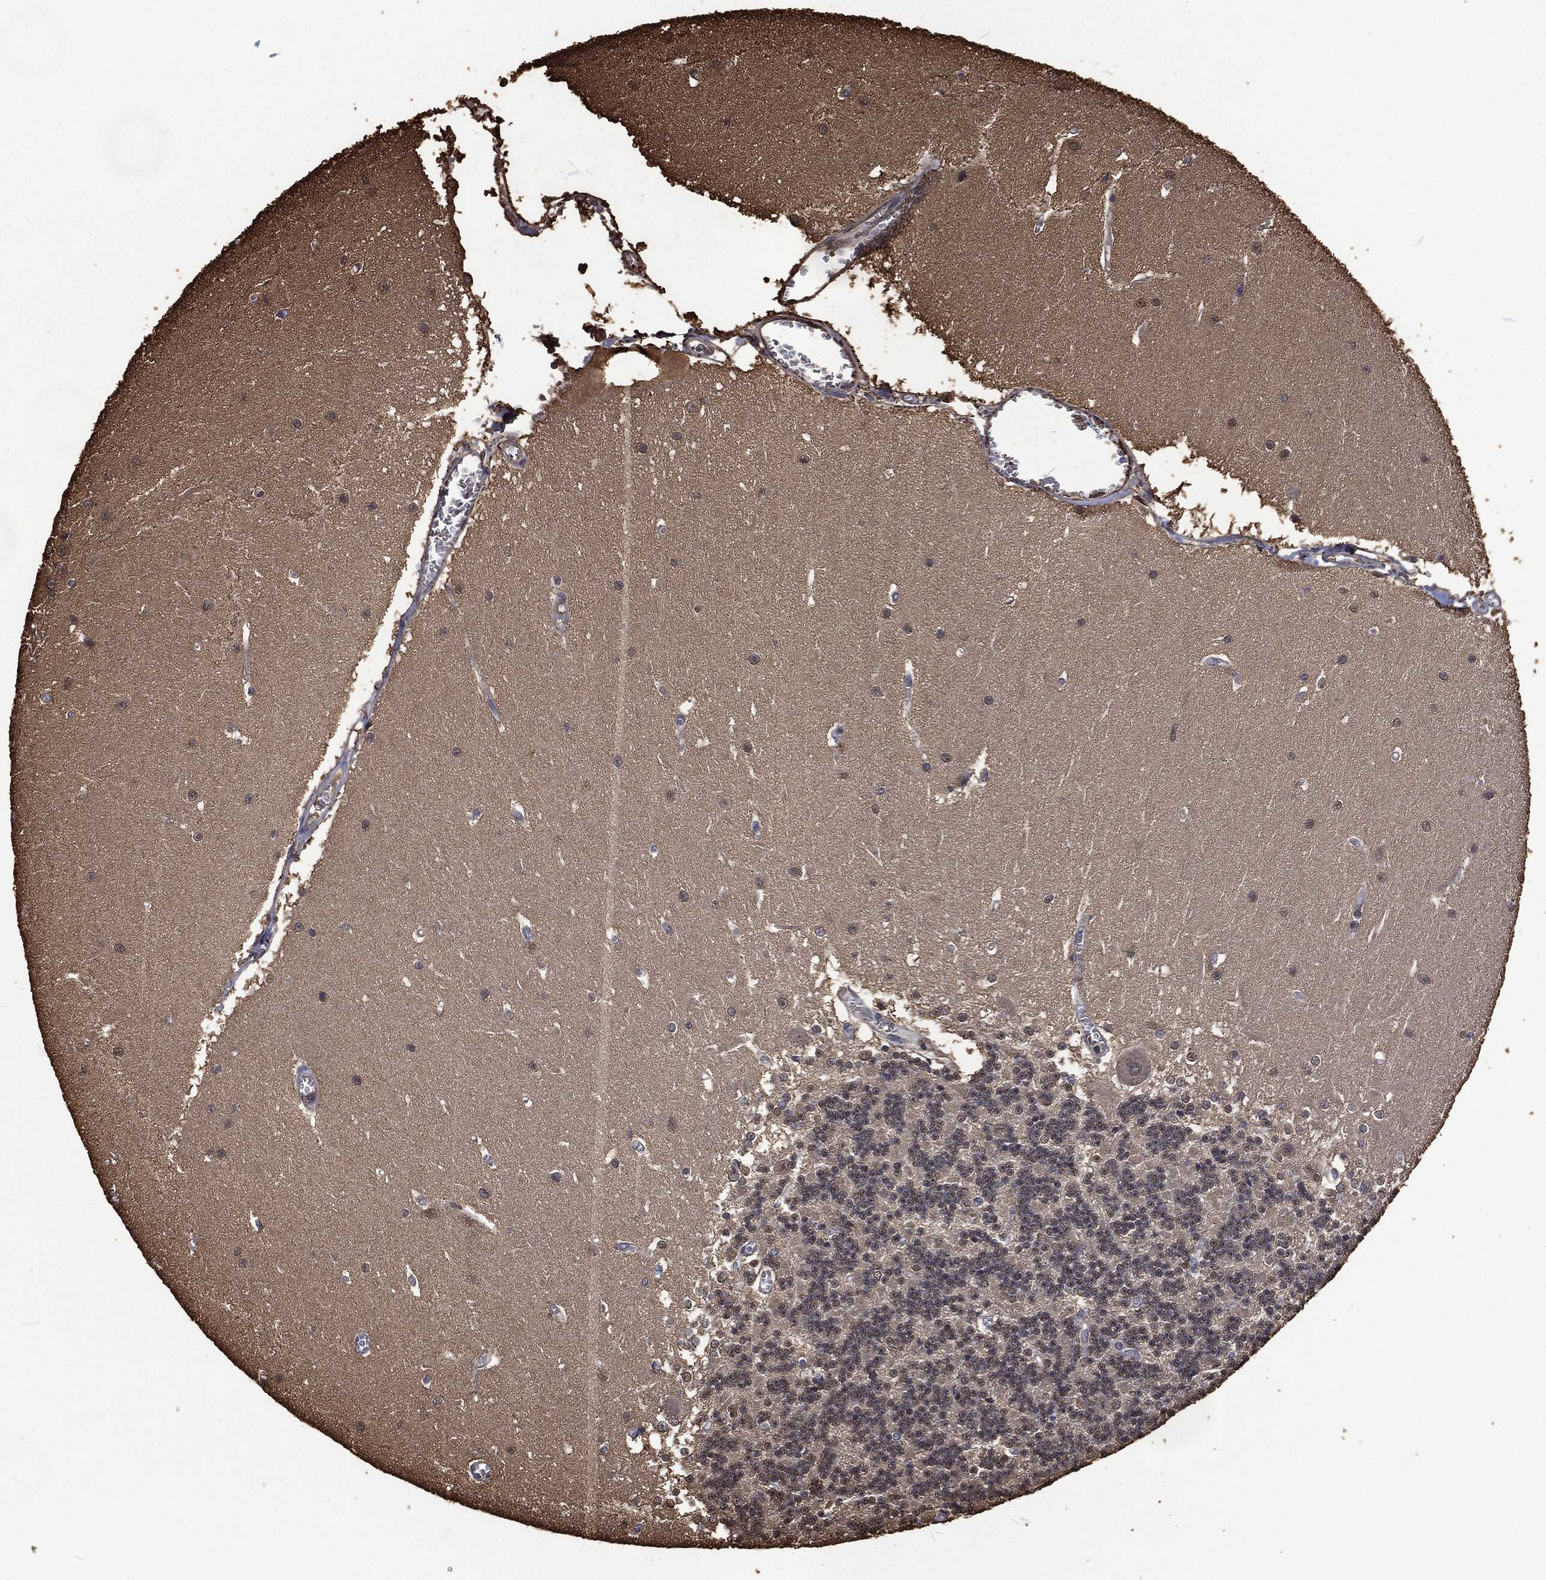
{"staining": {"intensity": "negative", "quantity": "none", "location": "none"}, "tissue": "cerebellum", "cell_type": "Cells in granular layer", "image_type": "normal", "snomed": [{"axis": "morphology", "description": "Normal tissue, NOS"}, {"axis": "topography", "description": "Cerebellum"}], "caption": "Immunohistochemistry (IHC) of normal cerebellum exhibits no positivity in cells in granular layer.", "gene": "PRDX4", "patient": {"sex": "male", "age": 37}}